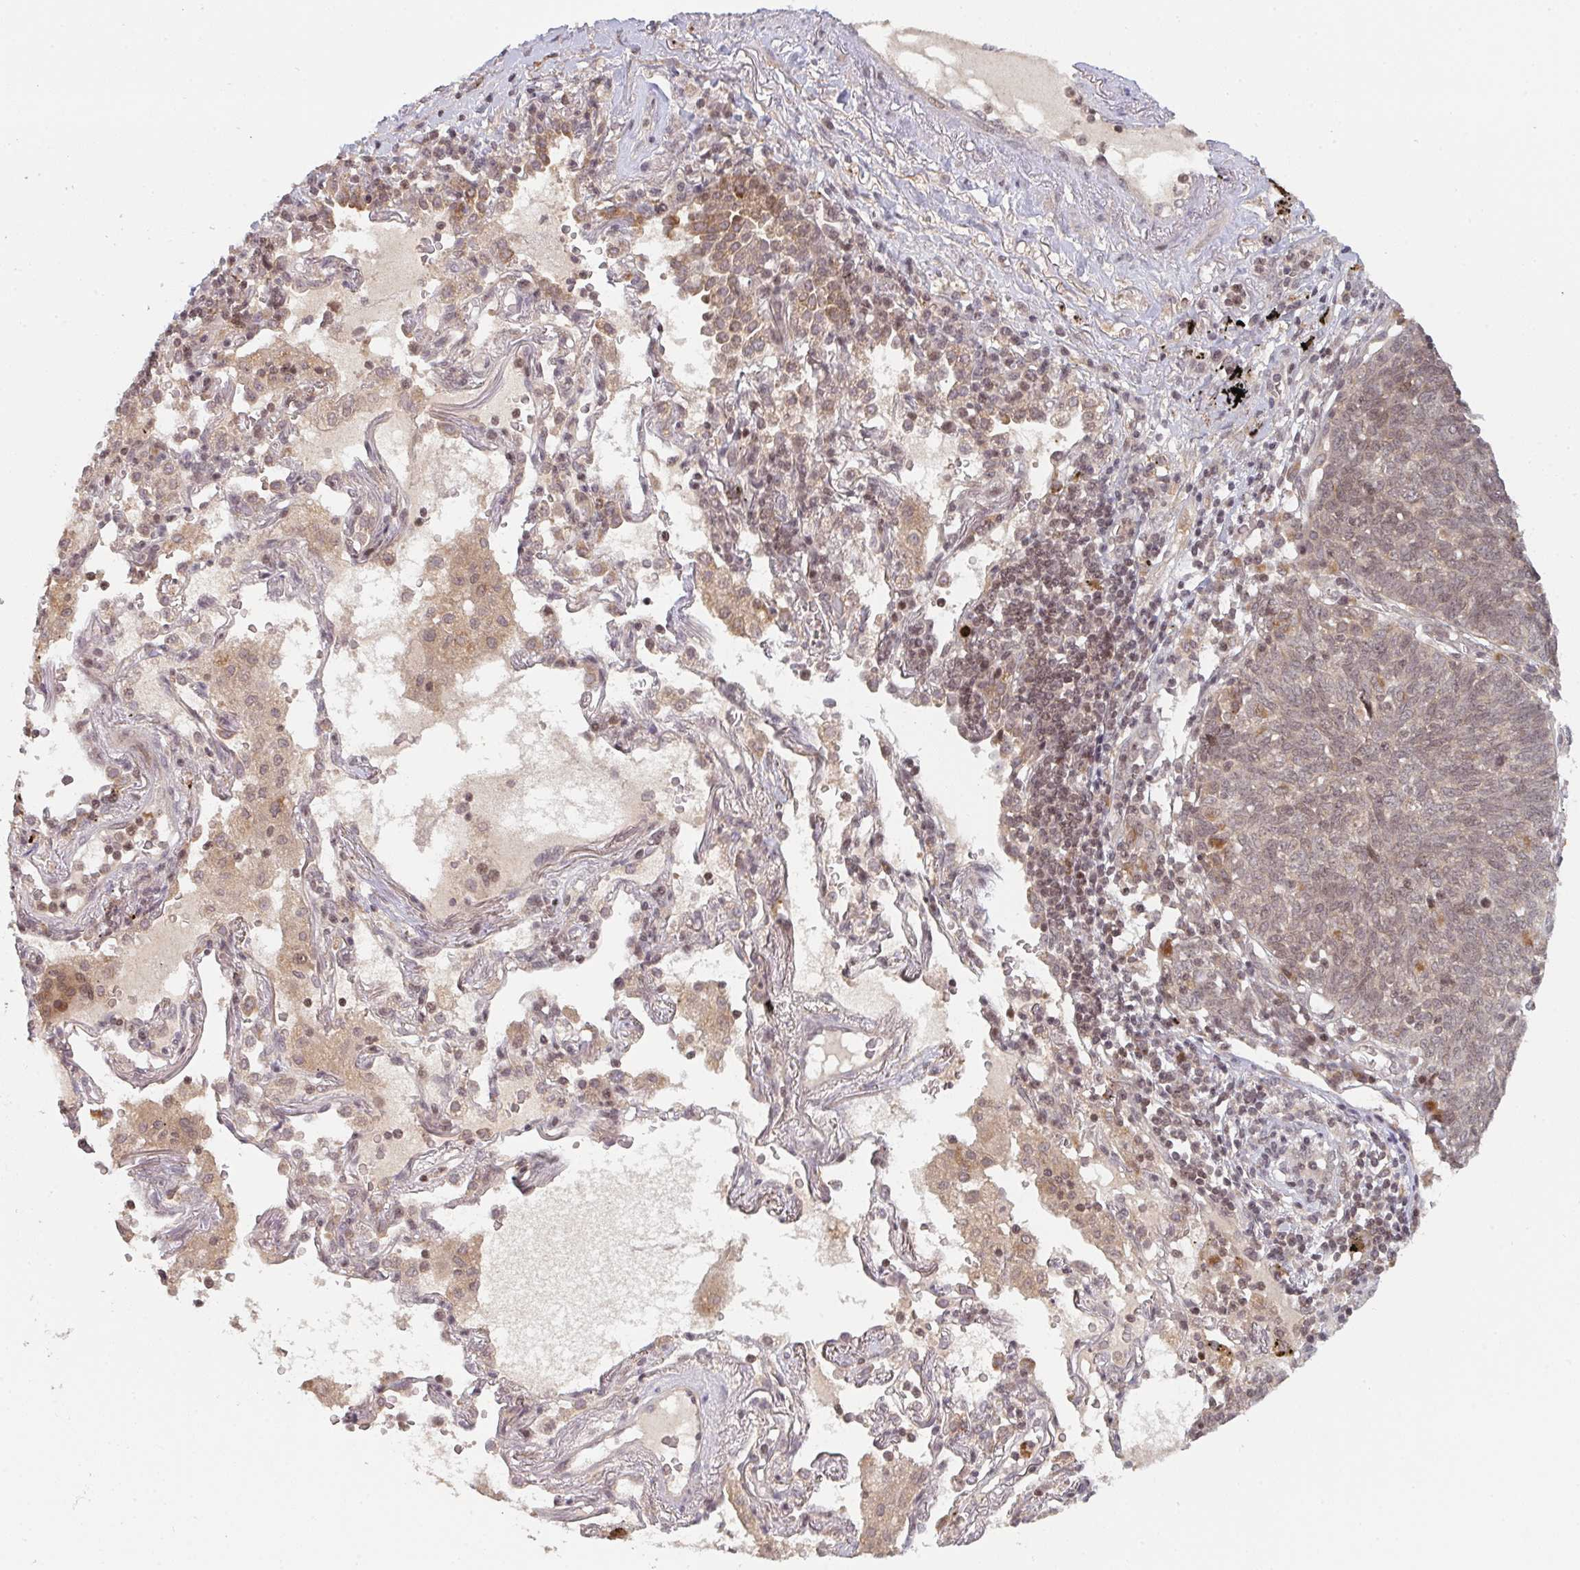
{"staining": {"intensity": "weak", "quantity": ">75%", "location": "nuclear"}, "tissue": "lung cancer", "cell_type": "Tumor cells", "image_type": "cancer", "snomed": [{"axis": "morphology", "description": "Squamous cell carcinoma, NOS"}, {"axis": "topography", "description": "Lung"}], "caption": "Tumor cells reveal weak nuclear staining in about >75% of cells in squamous cell carcinoma (lung). (DAB IHC with brightfield microscopy, high magnification).", "gene": "DCST1", "patient": {"sex": "female", "age": 72}}